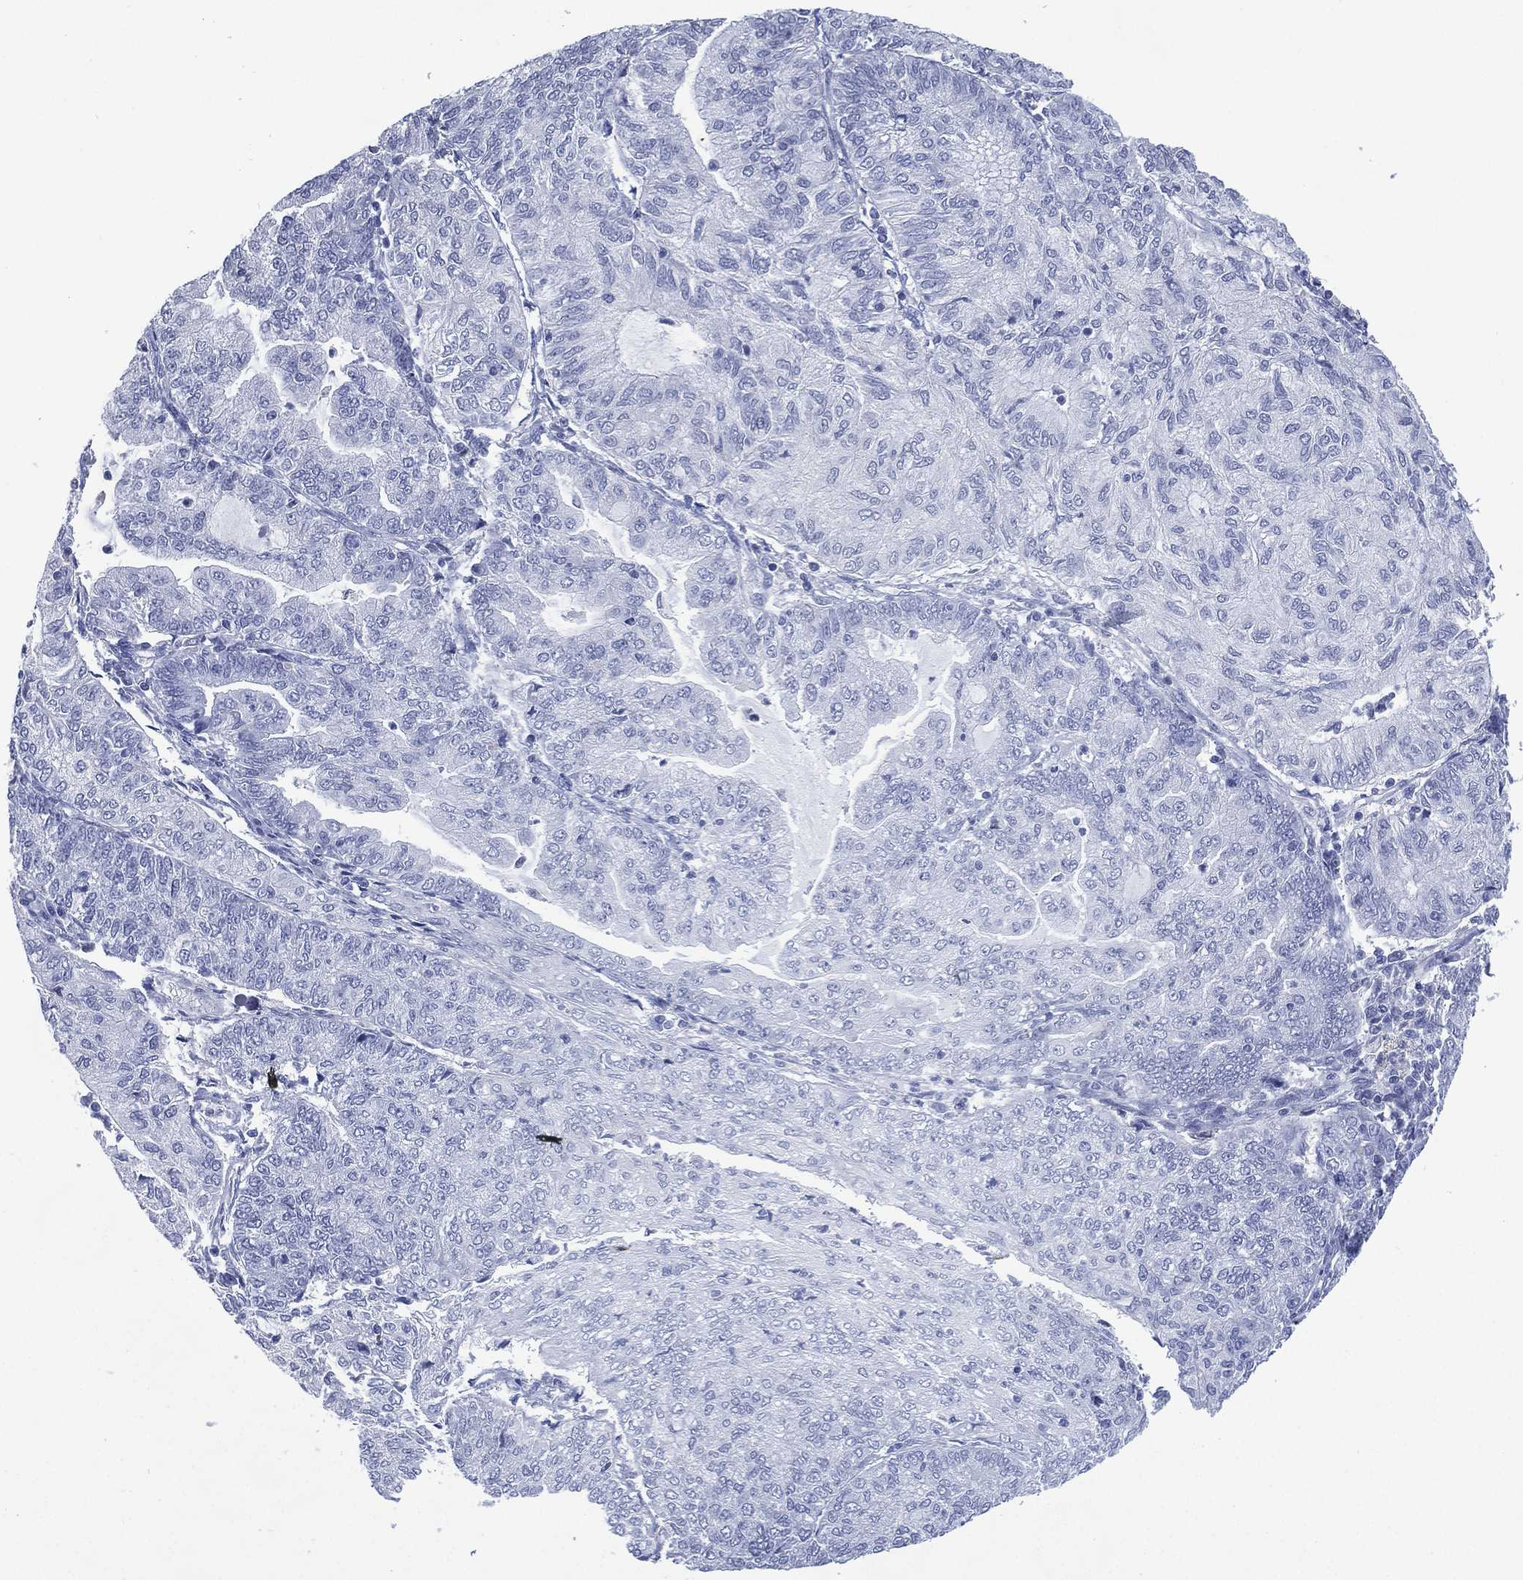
{"staining": {"intensity": "negative", "quantity": "none", "location": "none"}, "tissue": "endometrial cancer", "cell_type": "Tumor cells", "image_type": "cancer", "snomed": [{"axis": "morphology", "description": "Adenocarcinoma, NOS"}, {"axis": "topography", "description": "Endometrium"}], "caption": "An image of endometrial cancer (adenocarcinoma) stained for a protein shows no brown staining in tumor cells. (Brightfield microscopy of DAB IHC at high magnification).", "gene": "TMEM247", "patient": {"sex": "female", "age": 82}}